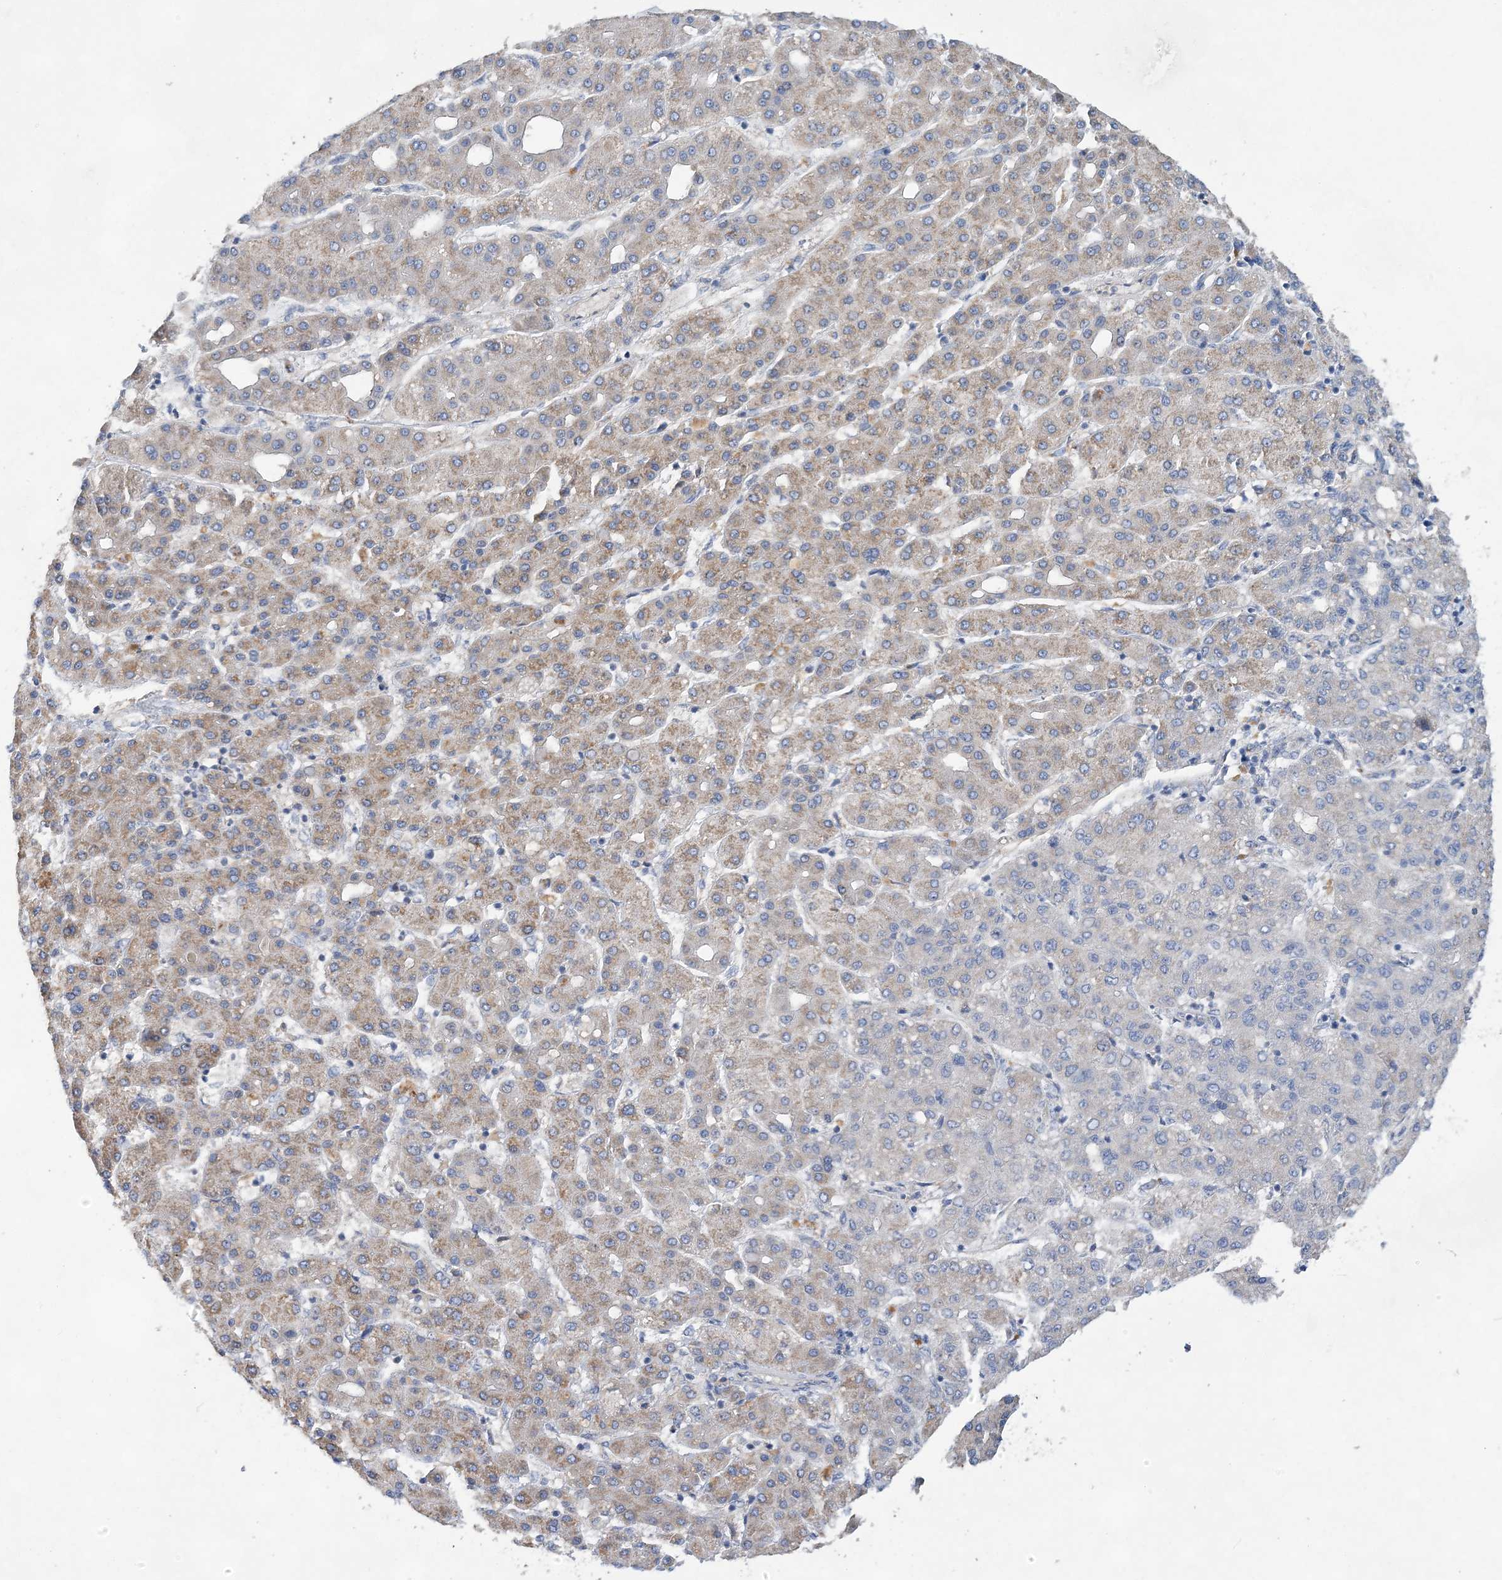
{"staining": {"intensity": "weak", "quantity": "25%-75%", "location": "cytoplasmic/membranous"}, "tissue": "liver cancer", "cell_type": "Tumor cells", "image_type": "cancer", "snomed": [{"axis": "morphology", "description": "Carcinoma, Hepatocellular, NOS"}, {"axis": "topography", "description": "Liver"}], "caption": "Immunohistochemical staining of human liver hepatocellular carcinoma exhibits low levels of weak cytoplasmic/membranous staining in approximately 25%-75% of tumor cells.", "gene": "TRAPPC13", "patient": {"sex": "male", "age": 65}}